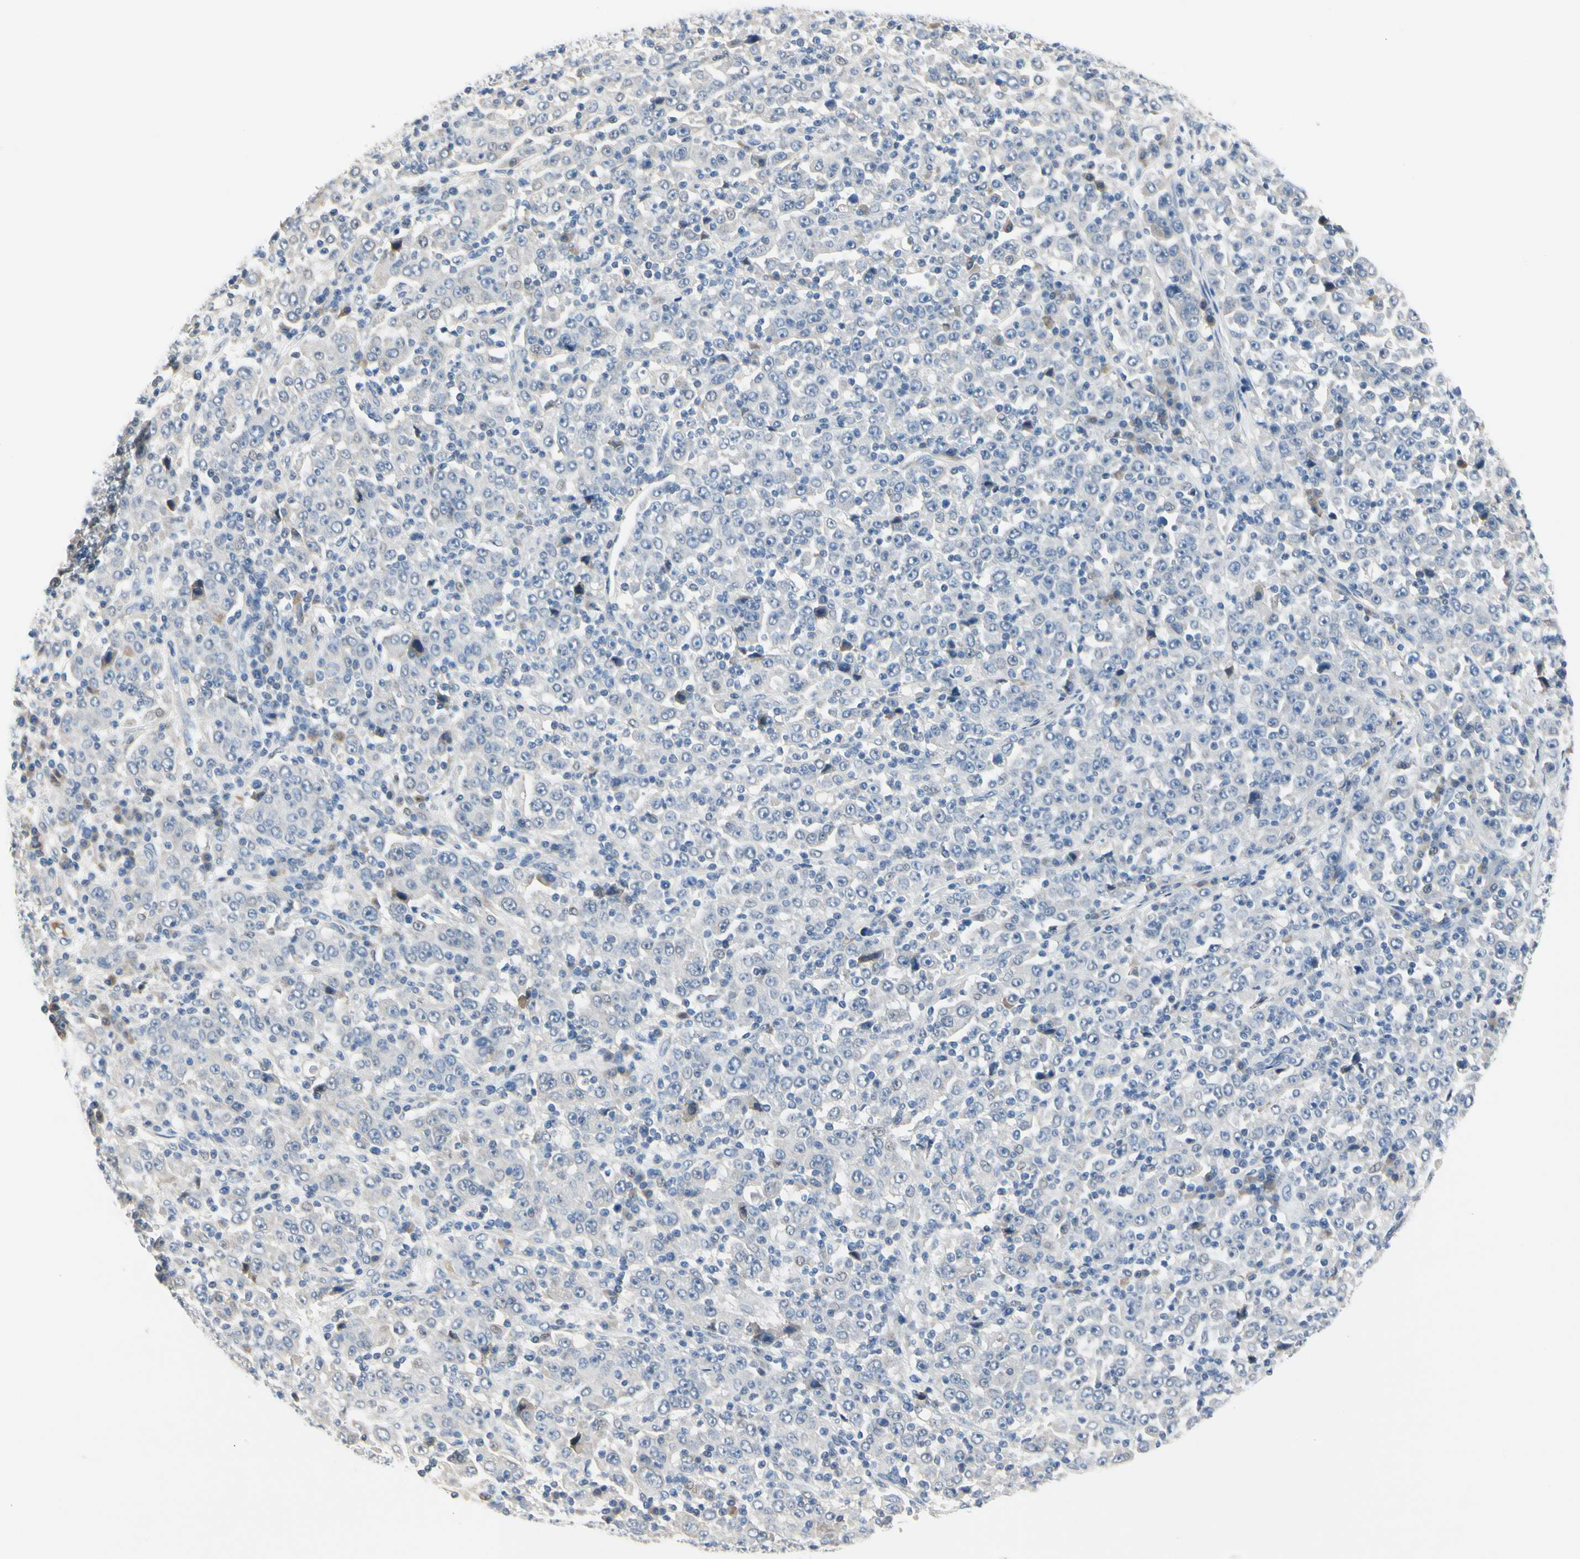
{"staining": {"intensity": "negative", "quantity": "none", "location": "none"}, "tissue": "stomach cancer", "cell_type": "Tumor cells", "image_type": "cancer", "snomed": [{"axis": "morphology", "description": "Normal tissue, NOS"}, {"axis": "morphology", "description": "Adenocarcinoma, NOS"}, {"axis": "topography", "description": "Stomach, upper"}, {"axis": "topography", "description": "Stomach"}], "caption": "Immunohistochemistry histopathology image of neoplastic tissue: adenocarcinoma (stomach) stained with DAB (3,3'-diaminobenzidine) shows no significant protein positivity in tumor cells.", "gene": "ECRG4", "patient": {"sex": "male", "age": 59}}